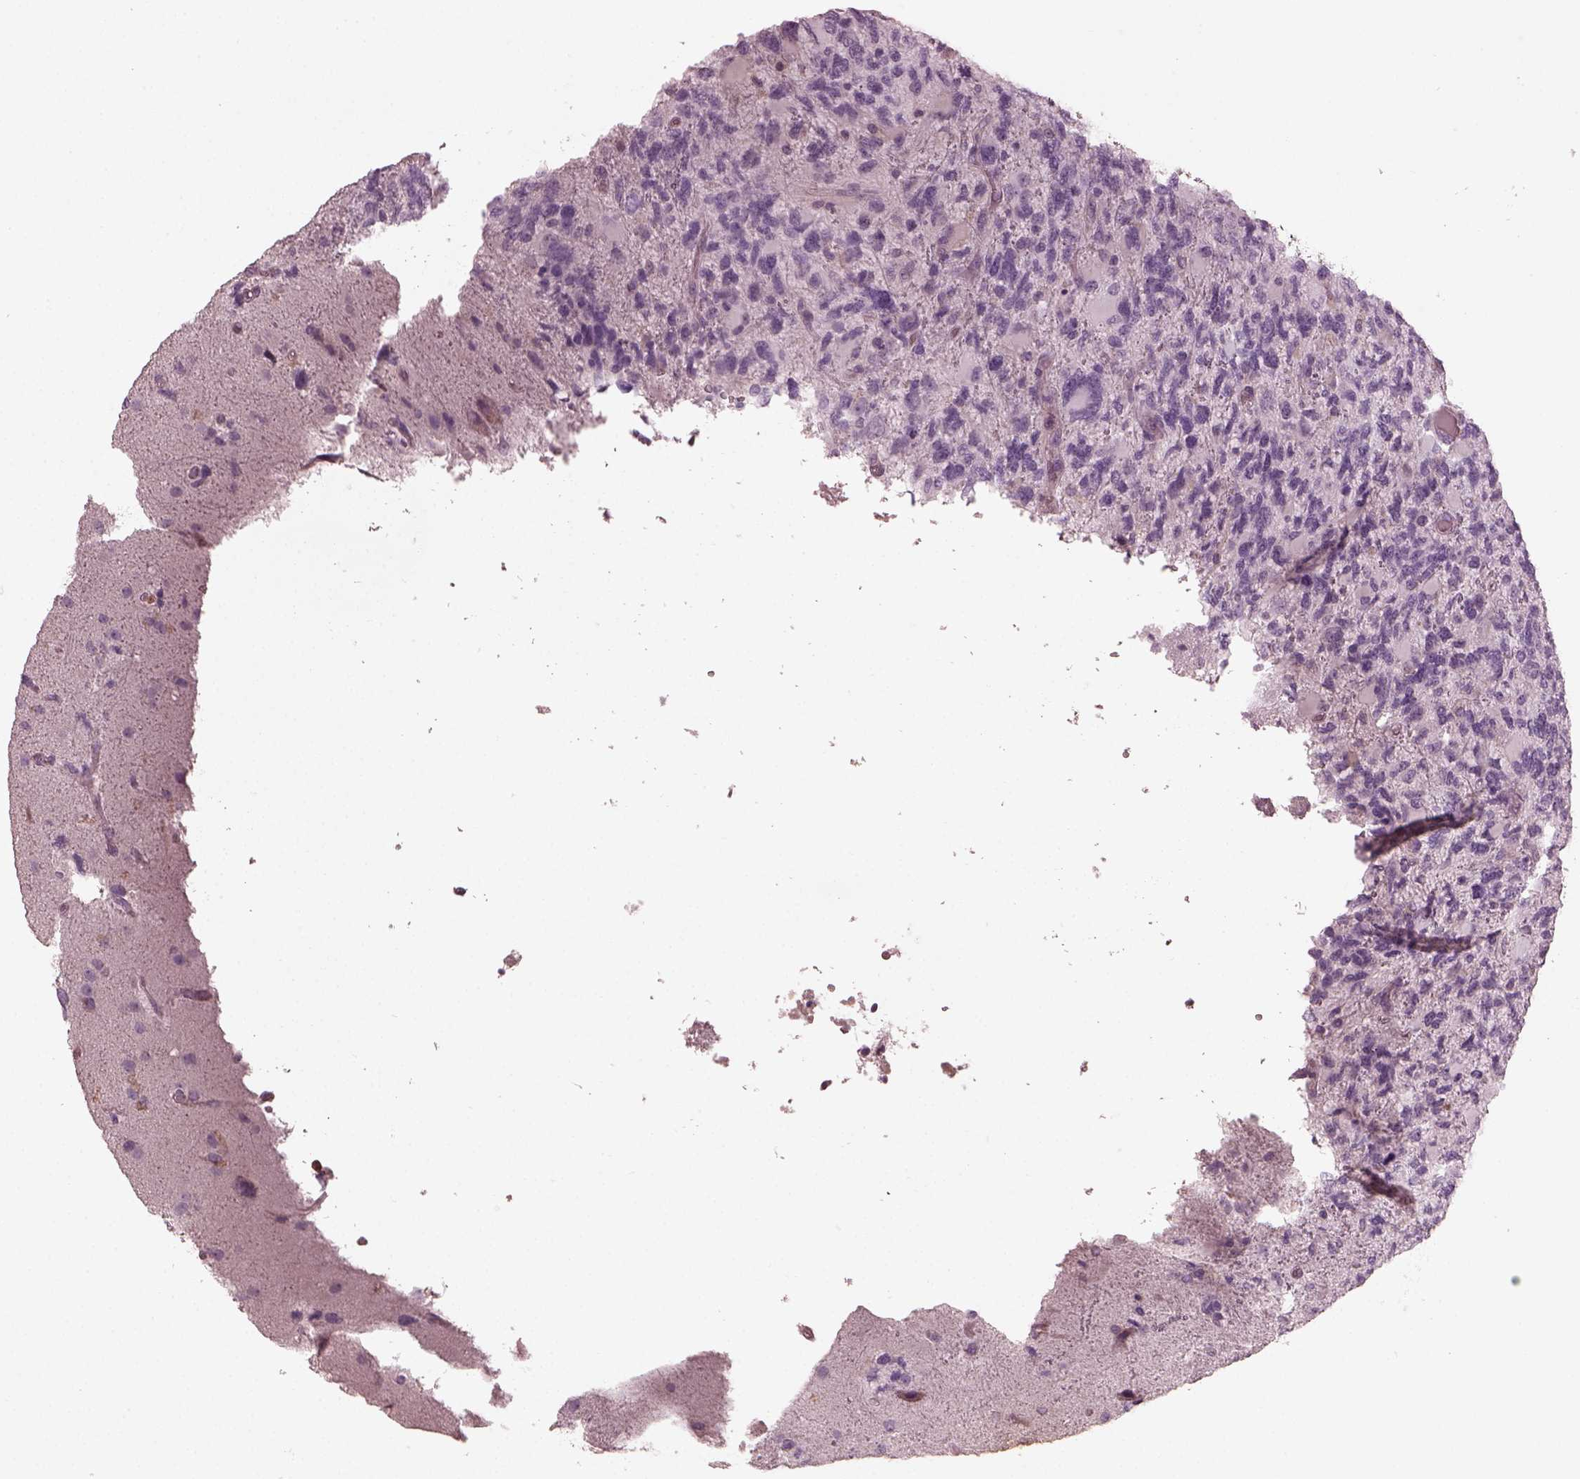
{"staining": {"intensity": "negative", "quantity": "none", "location": "none"}, "tissue": "glioma", "cell_type": "Tumor cells", "image_type": "cancer", "snomed": [{"axis": "morphology", "description": "Glioma, malignant, High grade"}, {"axis": "topography", "description": "Brain"}], "caption": "Protein analysis of glioma shows no significant expression in tumor cells. (DAB IHC visualized using brightfield microscopy, high magnification).", "gene": "OPTC", "patient": {"sex": "female", "age": 71}}